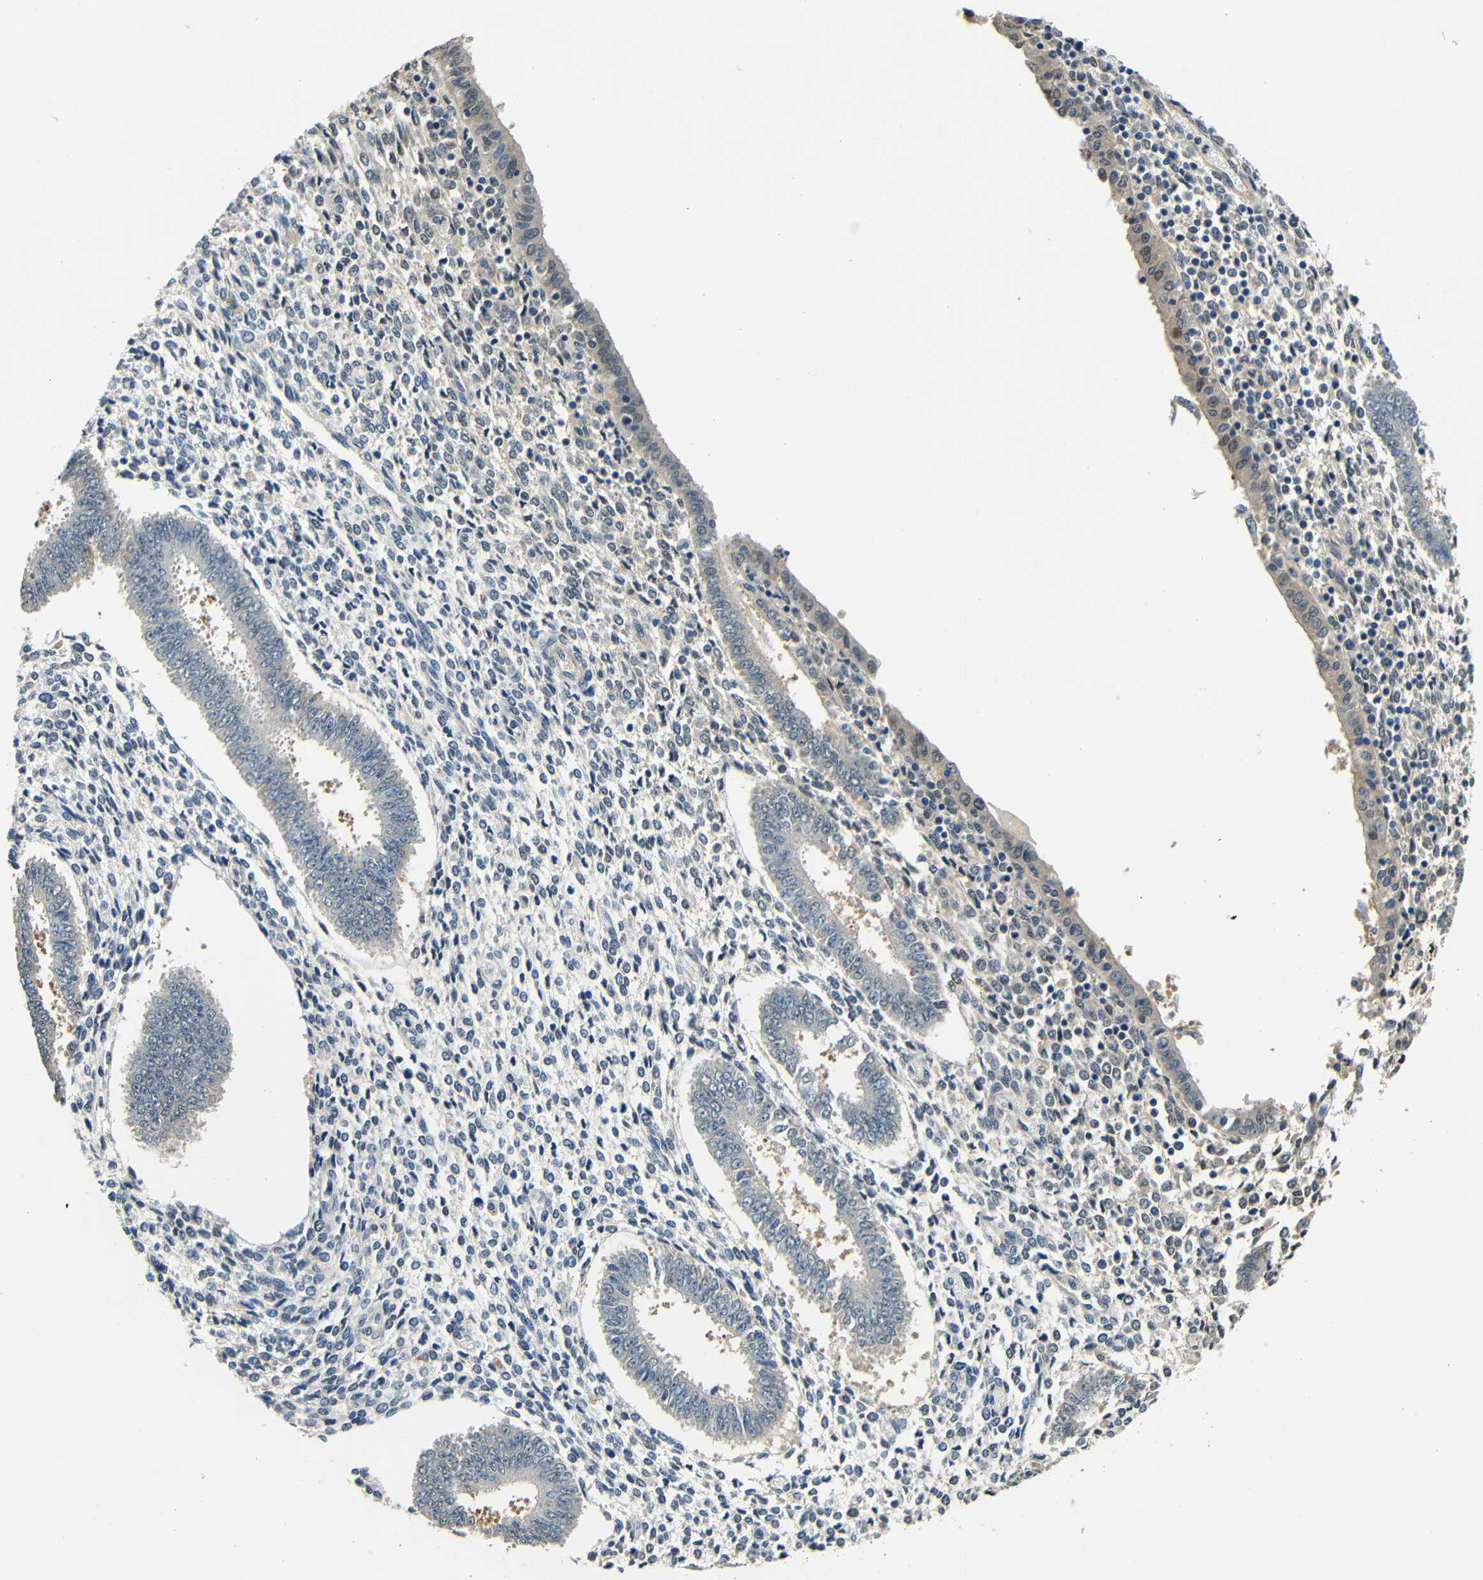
{"staining": {"intensity": "negative", "quantity": "none", "location": "none"}, "tissue": "endometrium", "cell_type": "Cells in endometrial stroma", "image_type": "normal", "snomed": [{"axis": "morphology", "description": "Normal tissue, NOS"}, {"axis": "topography", "description": "Endometrium"}], "caption": "Benign endometrium was stained to show a protein in brown. There is no significant staining in cells in endometrial stroma. The staining was performed using DAB to visualize the protein expression in brown, while the nuclei were stained in blue with hematoxylin (Magnification: 20x).", "gene": "ADAP1", "patient": {"sex": "female", "age": 35}}